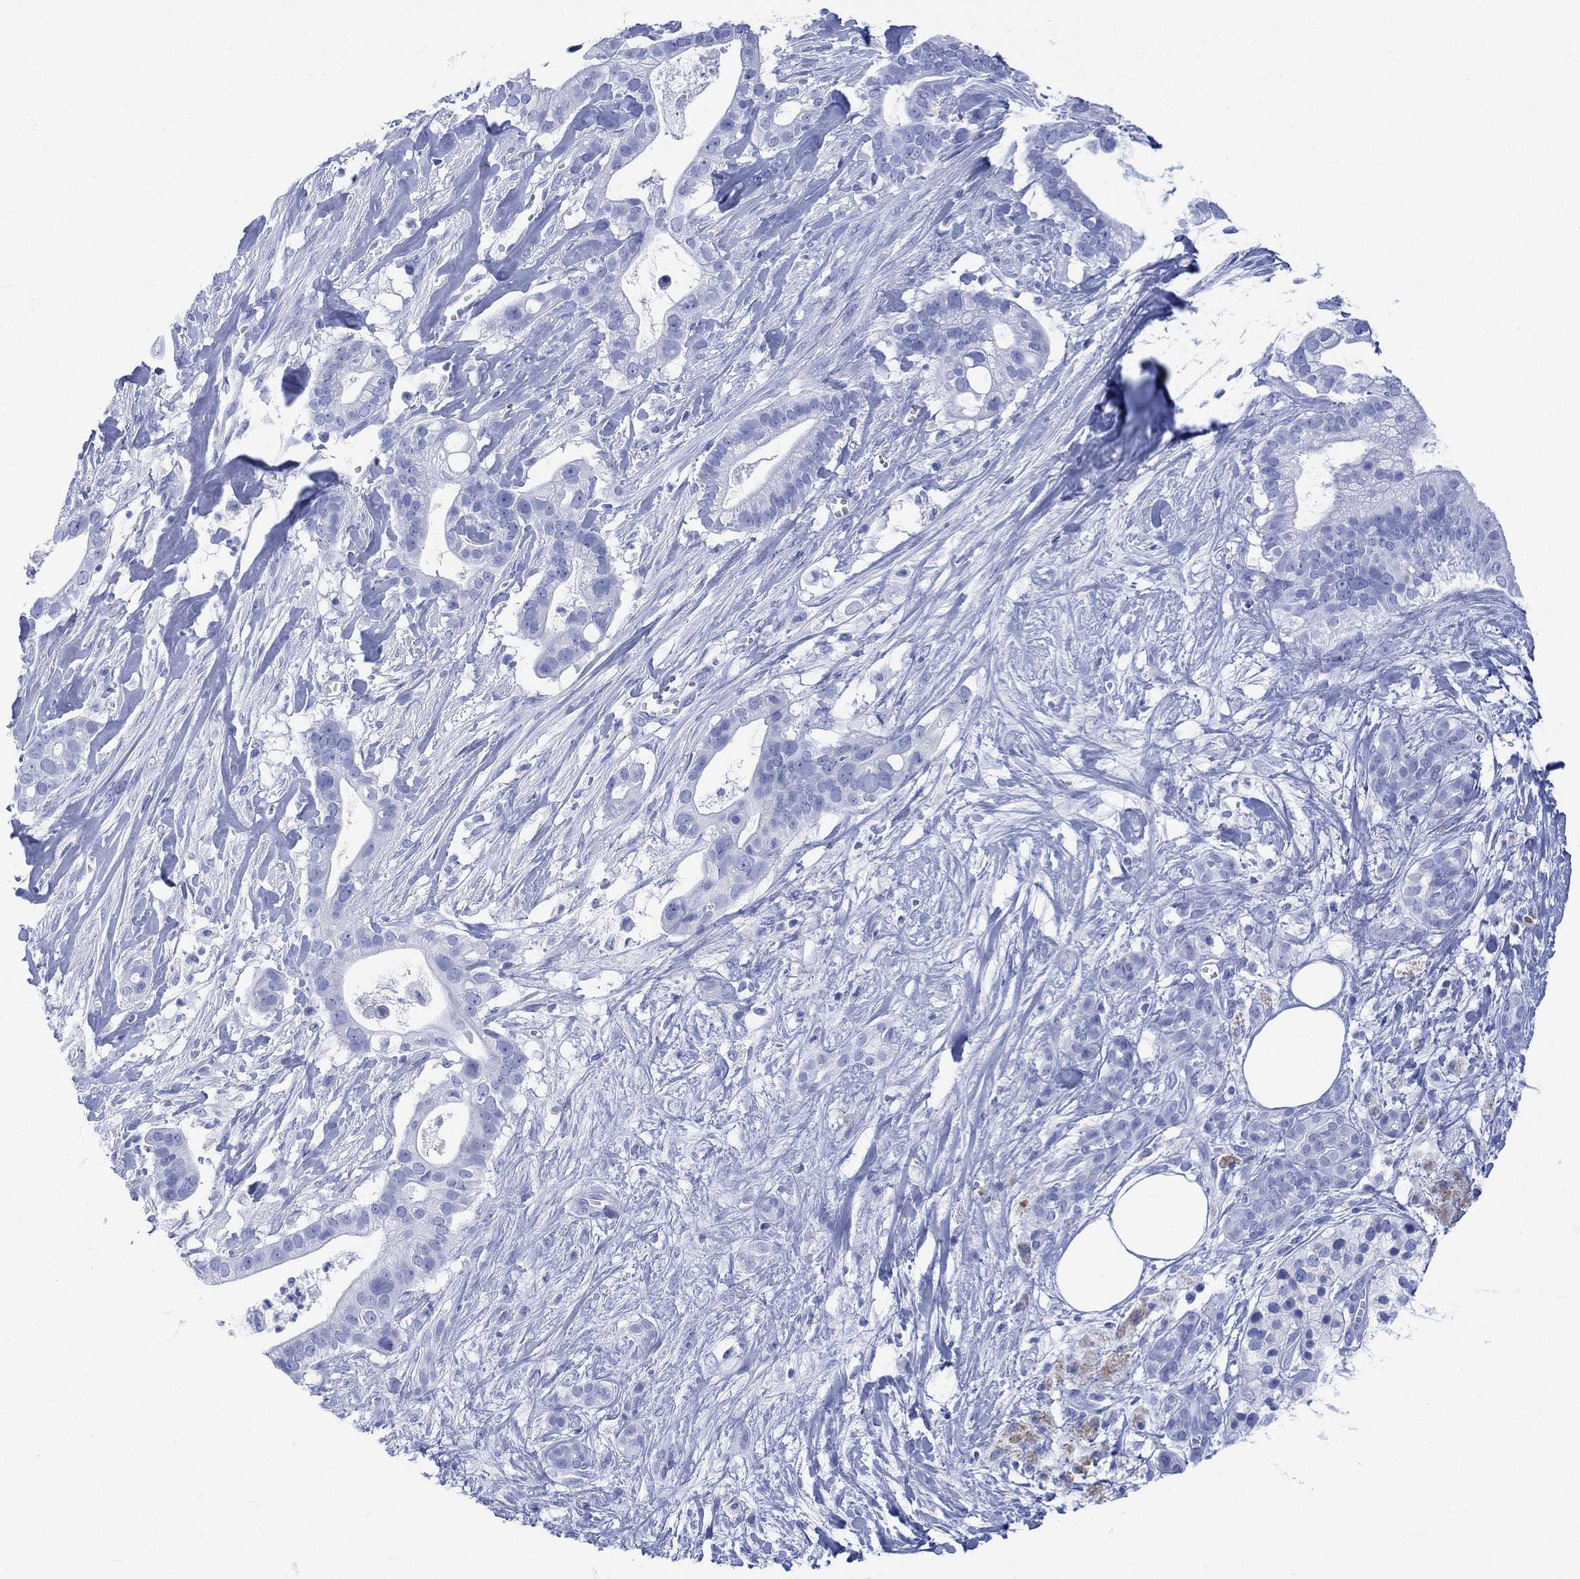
{"staining": {"intensity": "negative", "quantity": "none", "location": "none"}, "tissue": "pancreatic cancer", "cell_type": "Tumor cells", "image_type": "cancer", "snomed": [{"axis": "morphology", "description": "Adenocarcinoma, NOS"}, {"axis": "topography", "description": "Pancreas"}], "caption": "IHC of adenocarcinoma (pancreatic) demonstrates no staining in tumor cells.", "gene": "CELF4", "patient": {"sex": "male", "age": 61}}